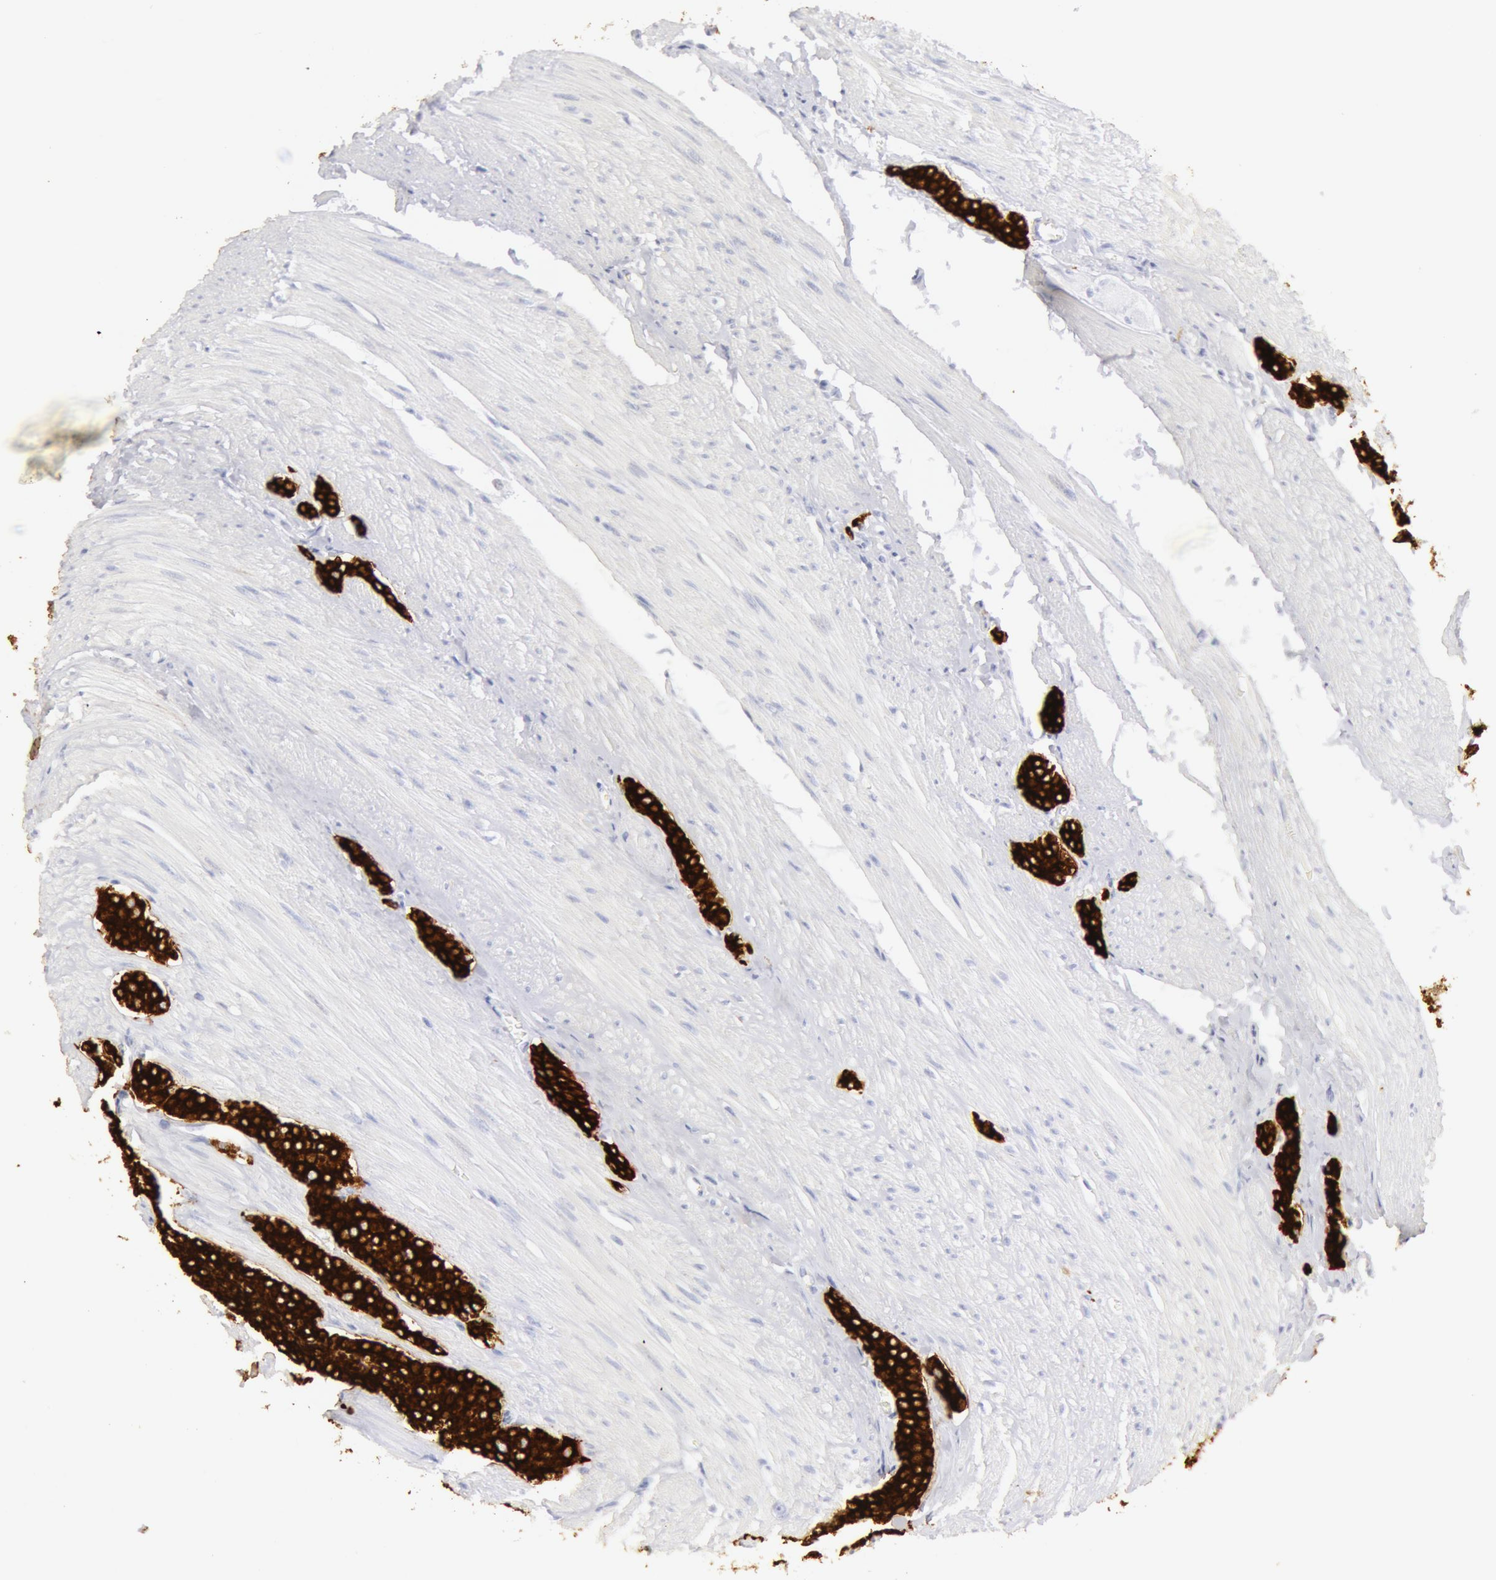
{"staining": {"intensity": "strong", "quantity": ">75%", "location": "cytoplasmic/membranous"}, "tissue": "carcinoid", "cell_type": "Tumor cells", "image_type": "cancer", "snomed": [{"axis": "morphology", "description": "Carcinoid, malignant, NOS"}, {"axis": "topography", "description": "Small intestine"}], "caption": "The histopathology image demonstrates a brown stain indicating the presence of a protein in the cytoplasmic/membranous of tumor cells in malignant carcinoid.", "gene": "KRT8", "patient": {"sex": "male", "age": 60}}